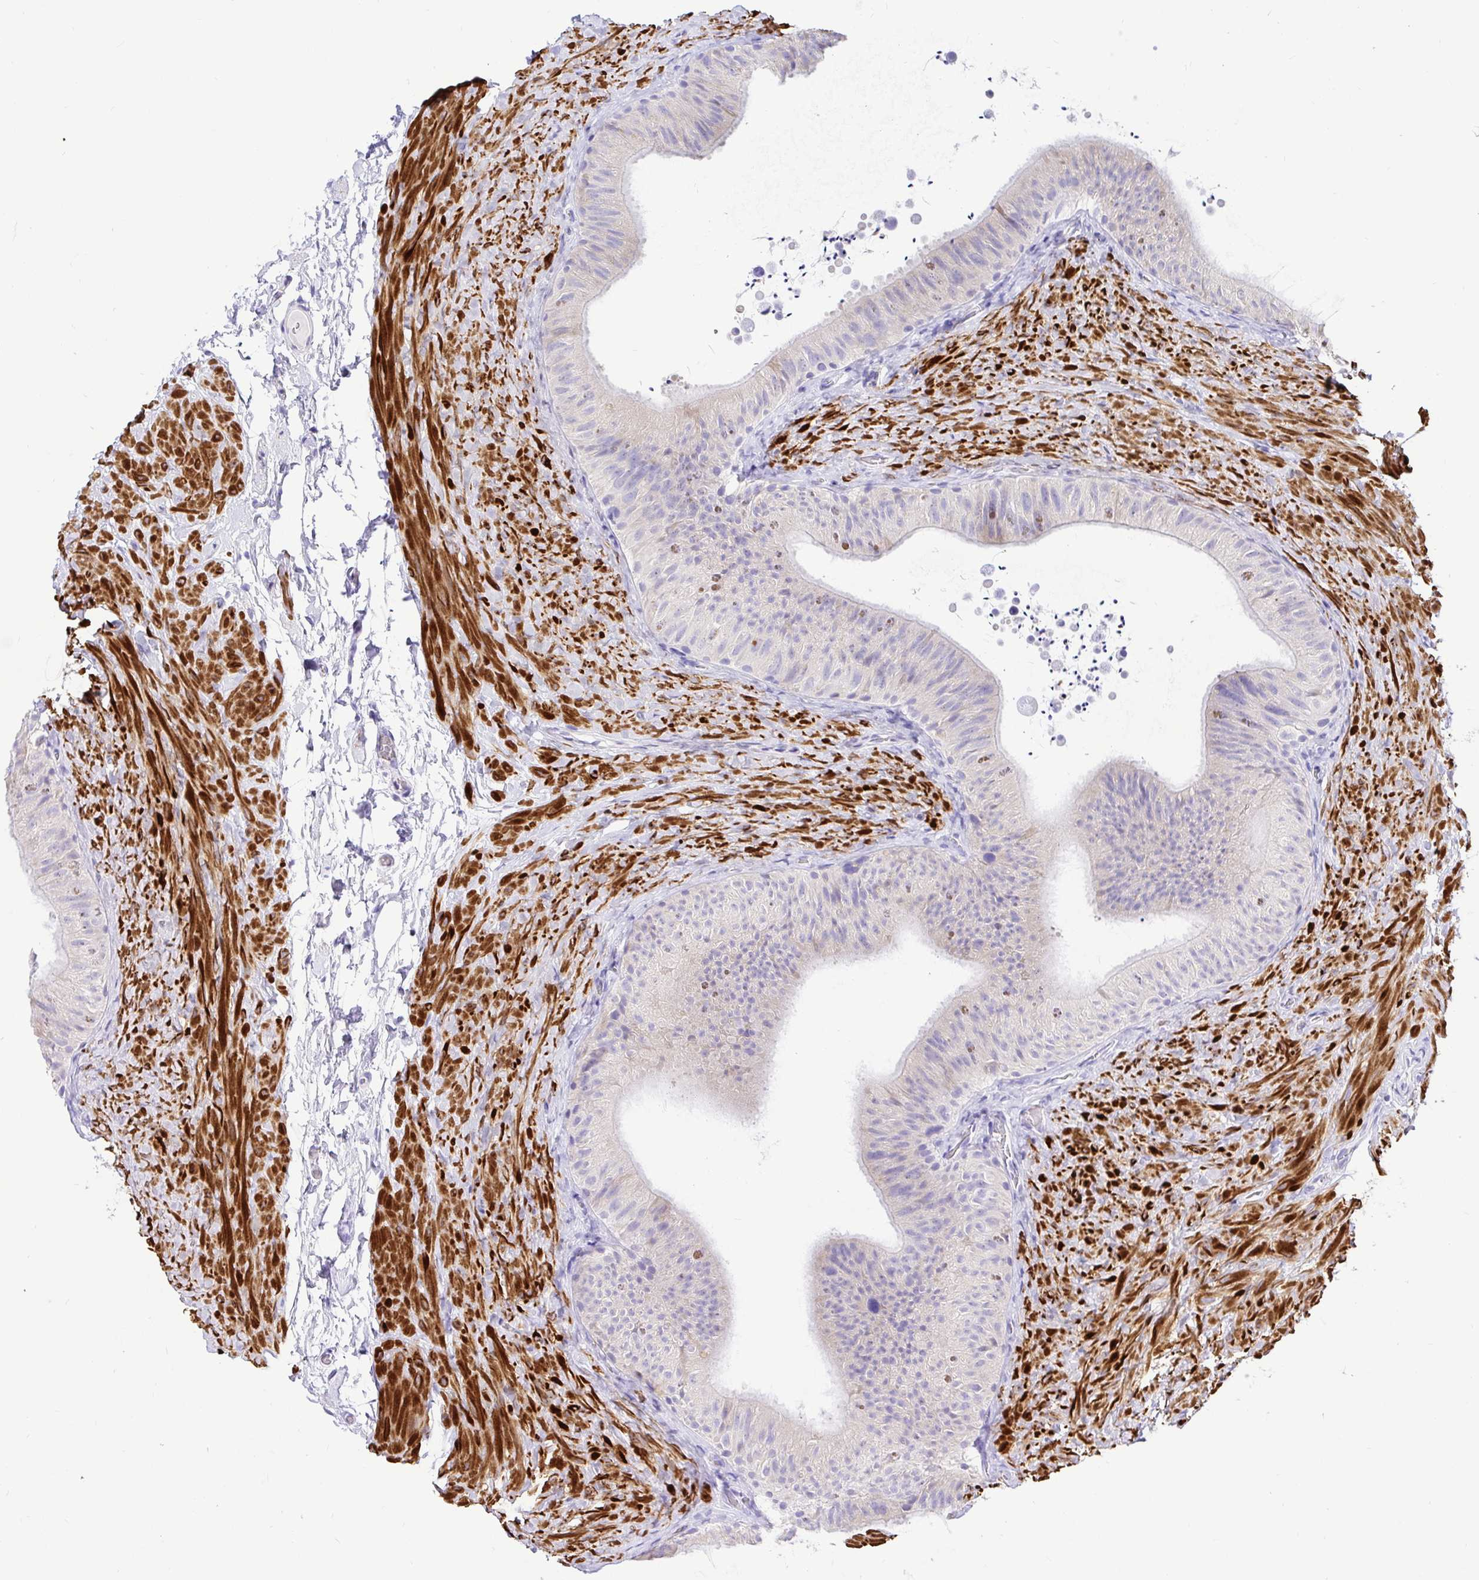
{"staining": {"intensity": "negative", "quantity": "none", "location": "none"}, "tissue": "epididymis", "cell_type": "Glandular cells", "image_type": "normal", "snomed": [{"axis": "morphology", "description": "Normal tissue, NOS"}, {"axis": "topography", "description": "Epididymis, spermatic cord, NOS"}, {"axis": "topography", "description": "Epididymis"}], "caption": "DAB immunohistochemical staining of normal epididymis displays no significant staining in glandular cells. Brightfield microscopy of IHC stained with DAB (brown) and hematoxylin (blue), captured at high magnification.", "gene": "BACE2", "patient": {"sex": "male", "age": 31}}